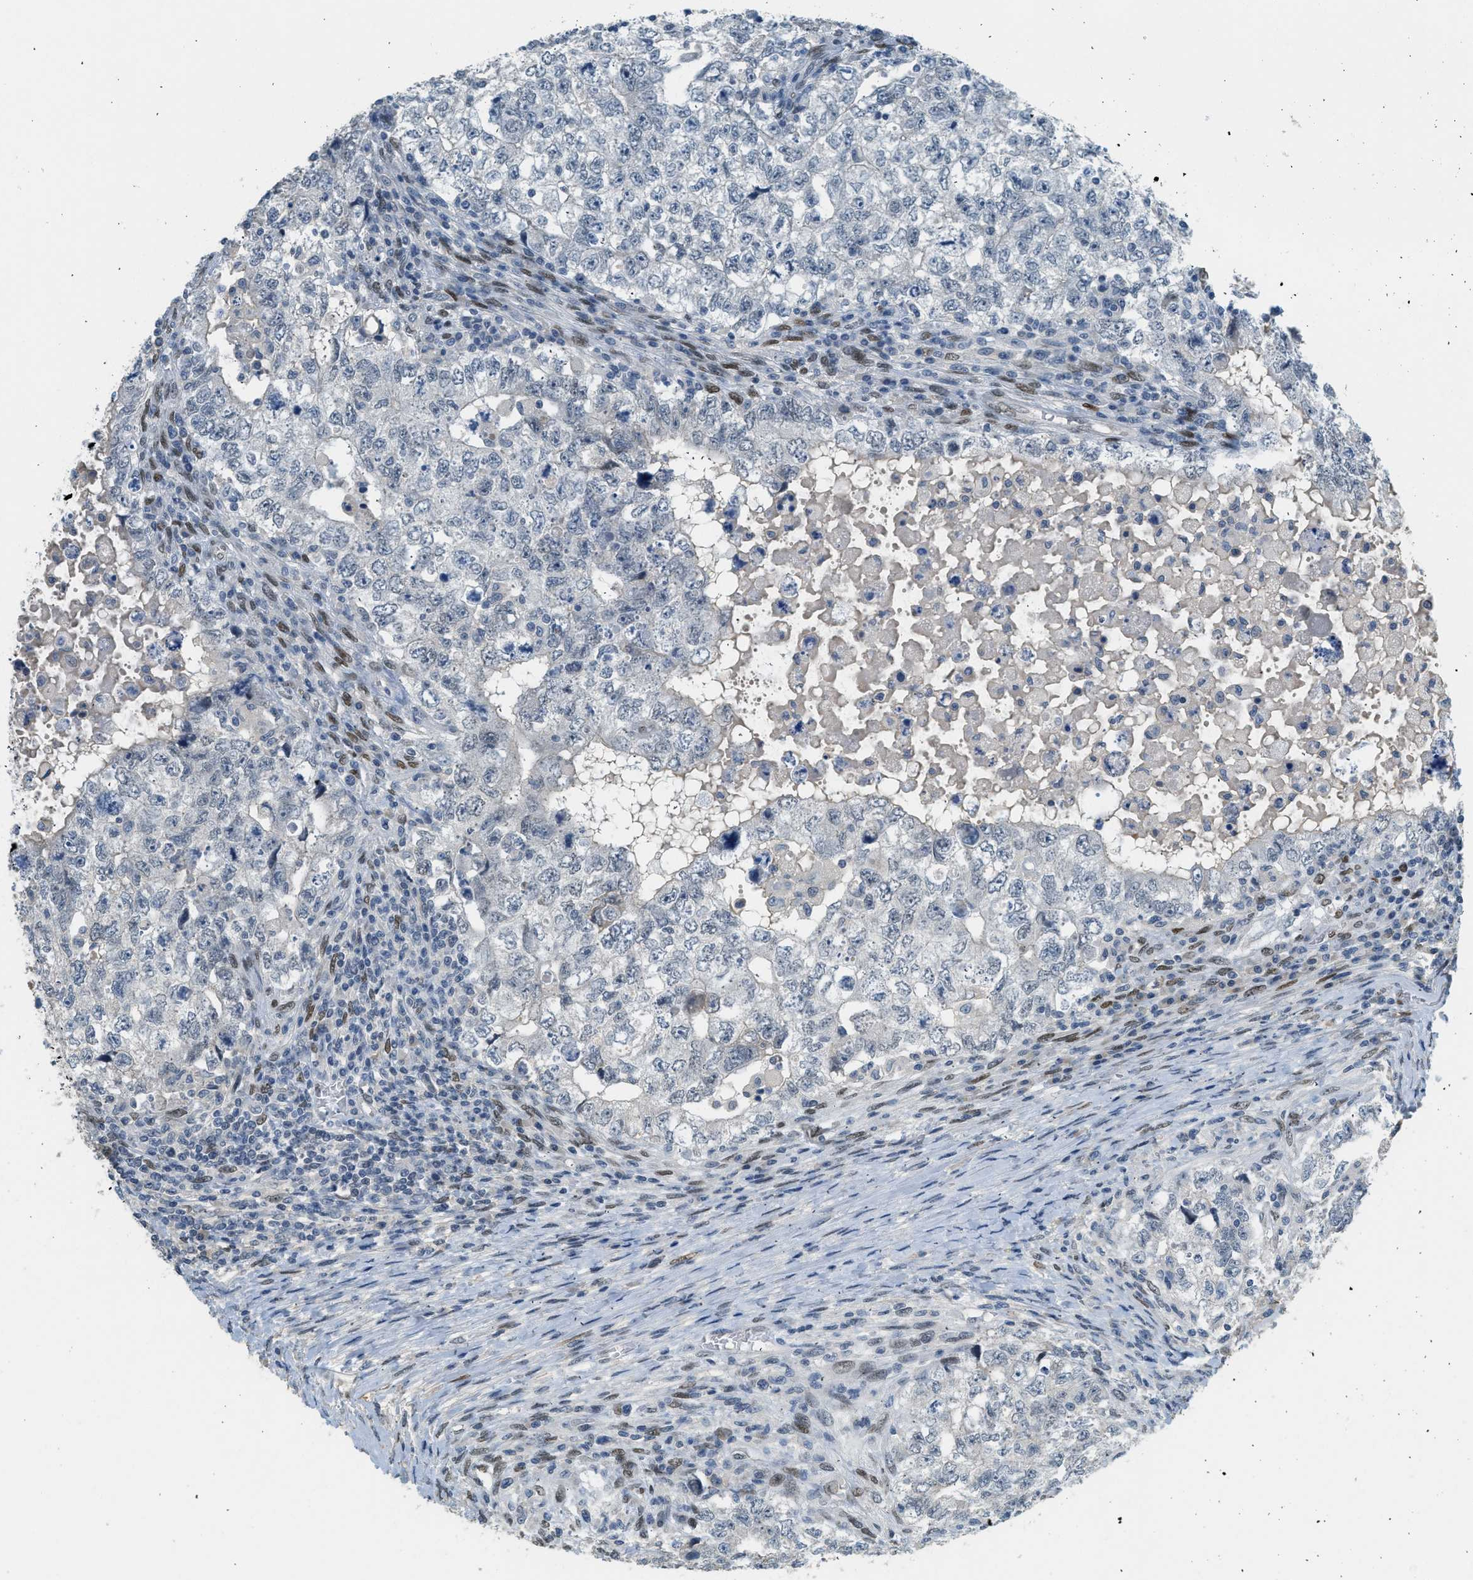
{"staining": {"intensity": "negative", "quantity": "none", "location": "none"}, "tissue": "testis cancer", "cell_type": "Tumor cells", "image_type": "cancer", "snomed": [{"axis": "morphology", "description": "Carcinoma, Embryonal, NOS"}, {"axis": "topography", "description": "Testis"}], "caption": "Tumor cells show no significant protein staining in testis embryonal carcinoma.", "gene": "ZBTB20", "patient": {"sex": "male", "age": 36}}